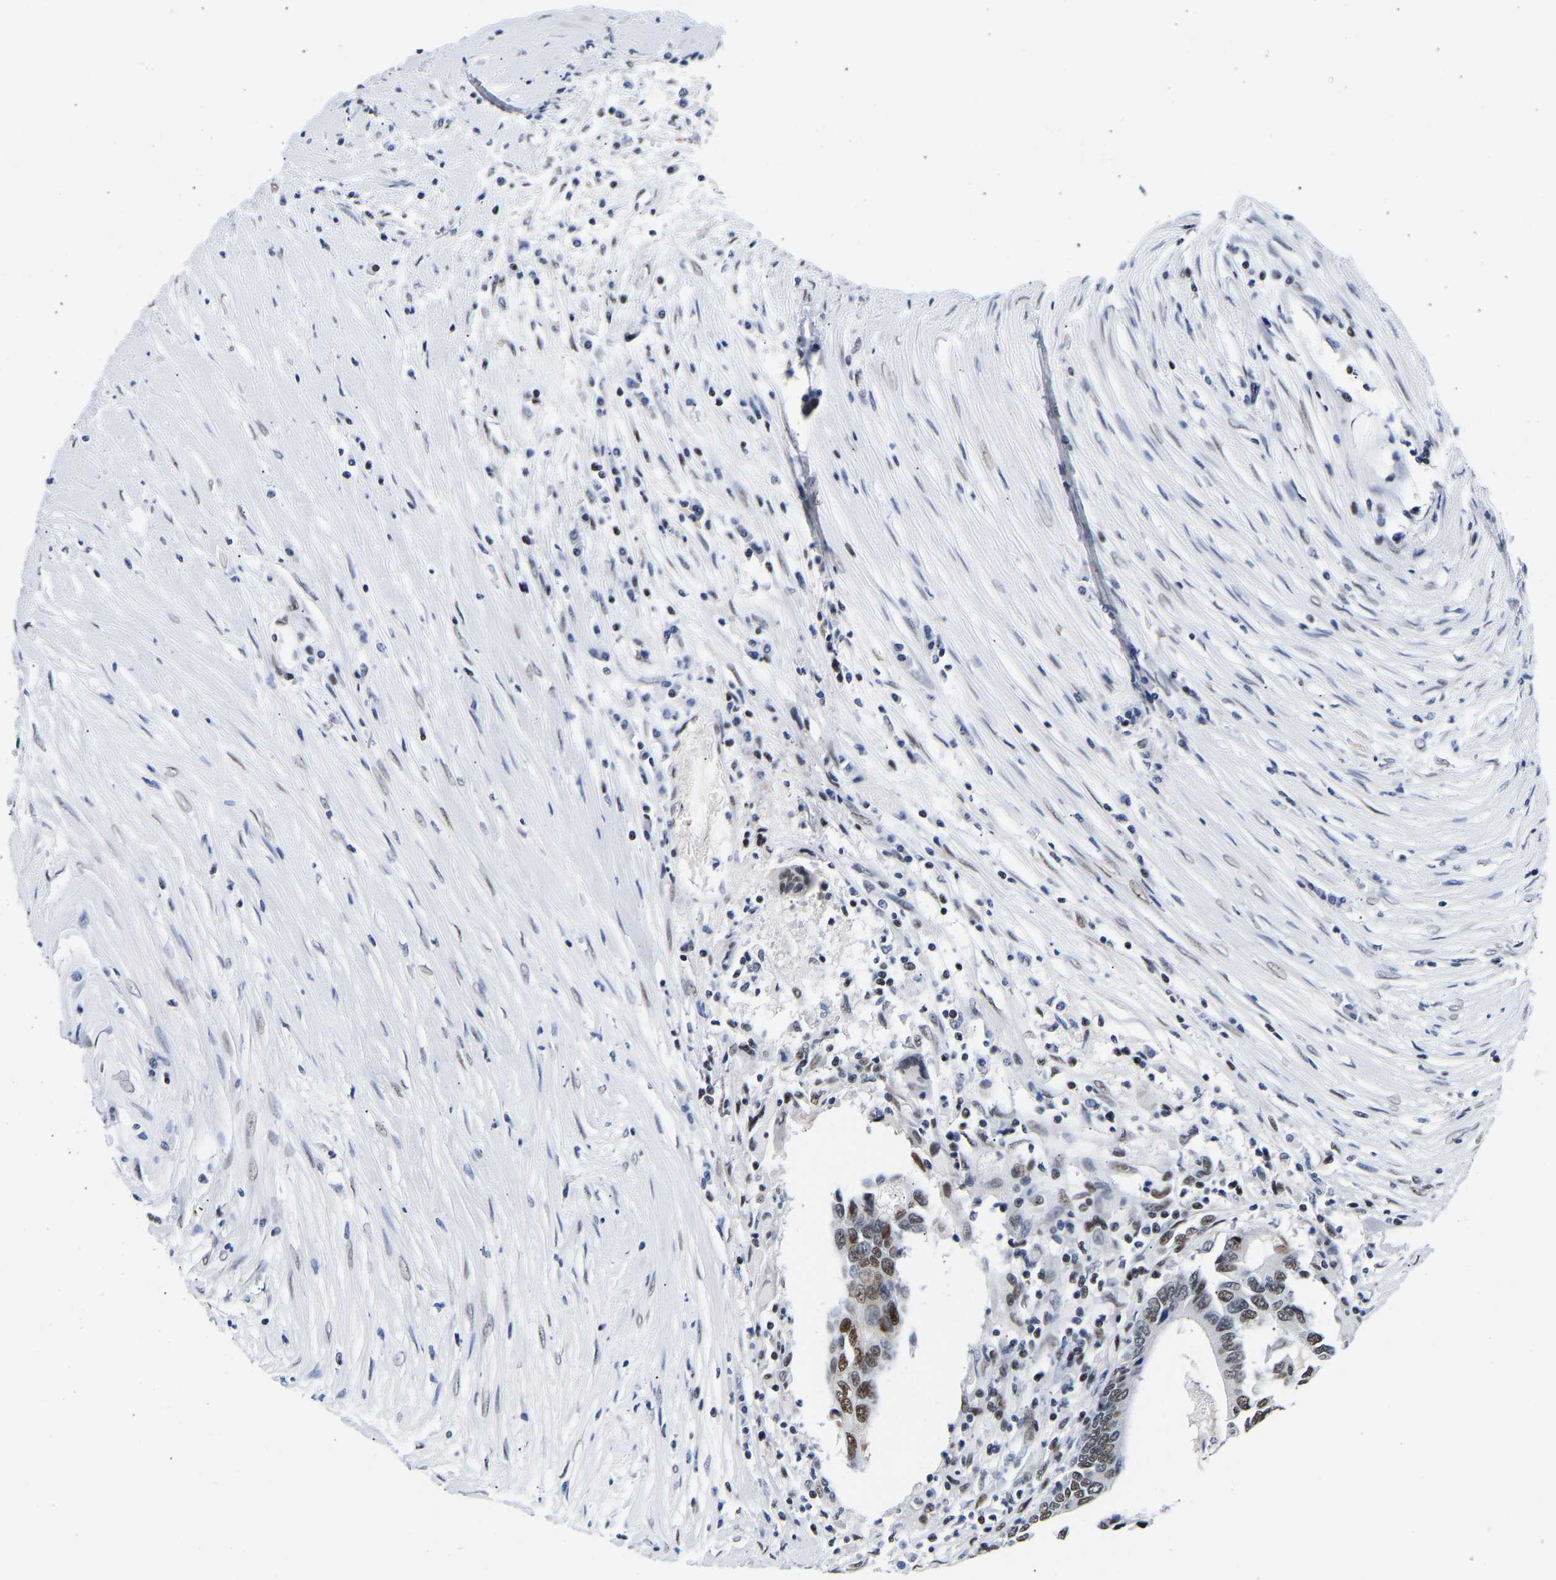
{"staining": {"intensity": "moderate", "quantity": ">75%", "location": "nuclear"}, "tissue": "colorectal cancer", "cell_type": "Tumor cells", "image_type": "cancer", "snomed": [{"axis": "morphology", "description": "Adenocarcinoma, NOS"}, {"axis": "topography", "description": "Rectum"}], "caption": "Immunohistochemistry of adenocarcinoma (colorectal) demonstrates medium levels of moderate nuclear staining in about >75% of tumor cells. The staining is performed using DAB brown chromogen to label protein expression. The nuclei are counter-stained blue using hematoxylin.", "gene": "PTRHD1", "patient": {"sex": "male", "age": 63}}